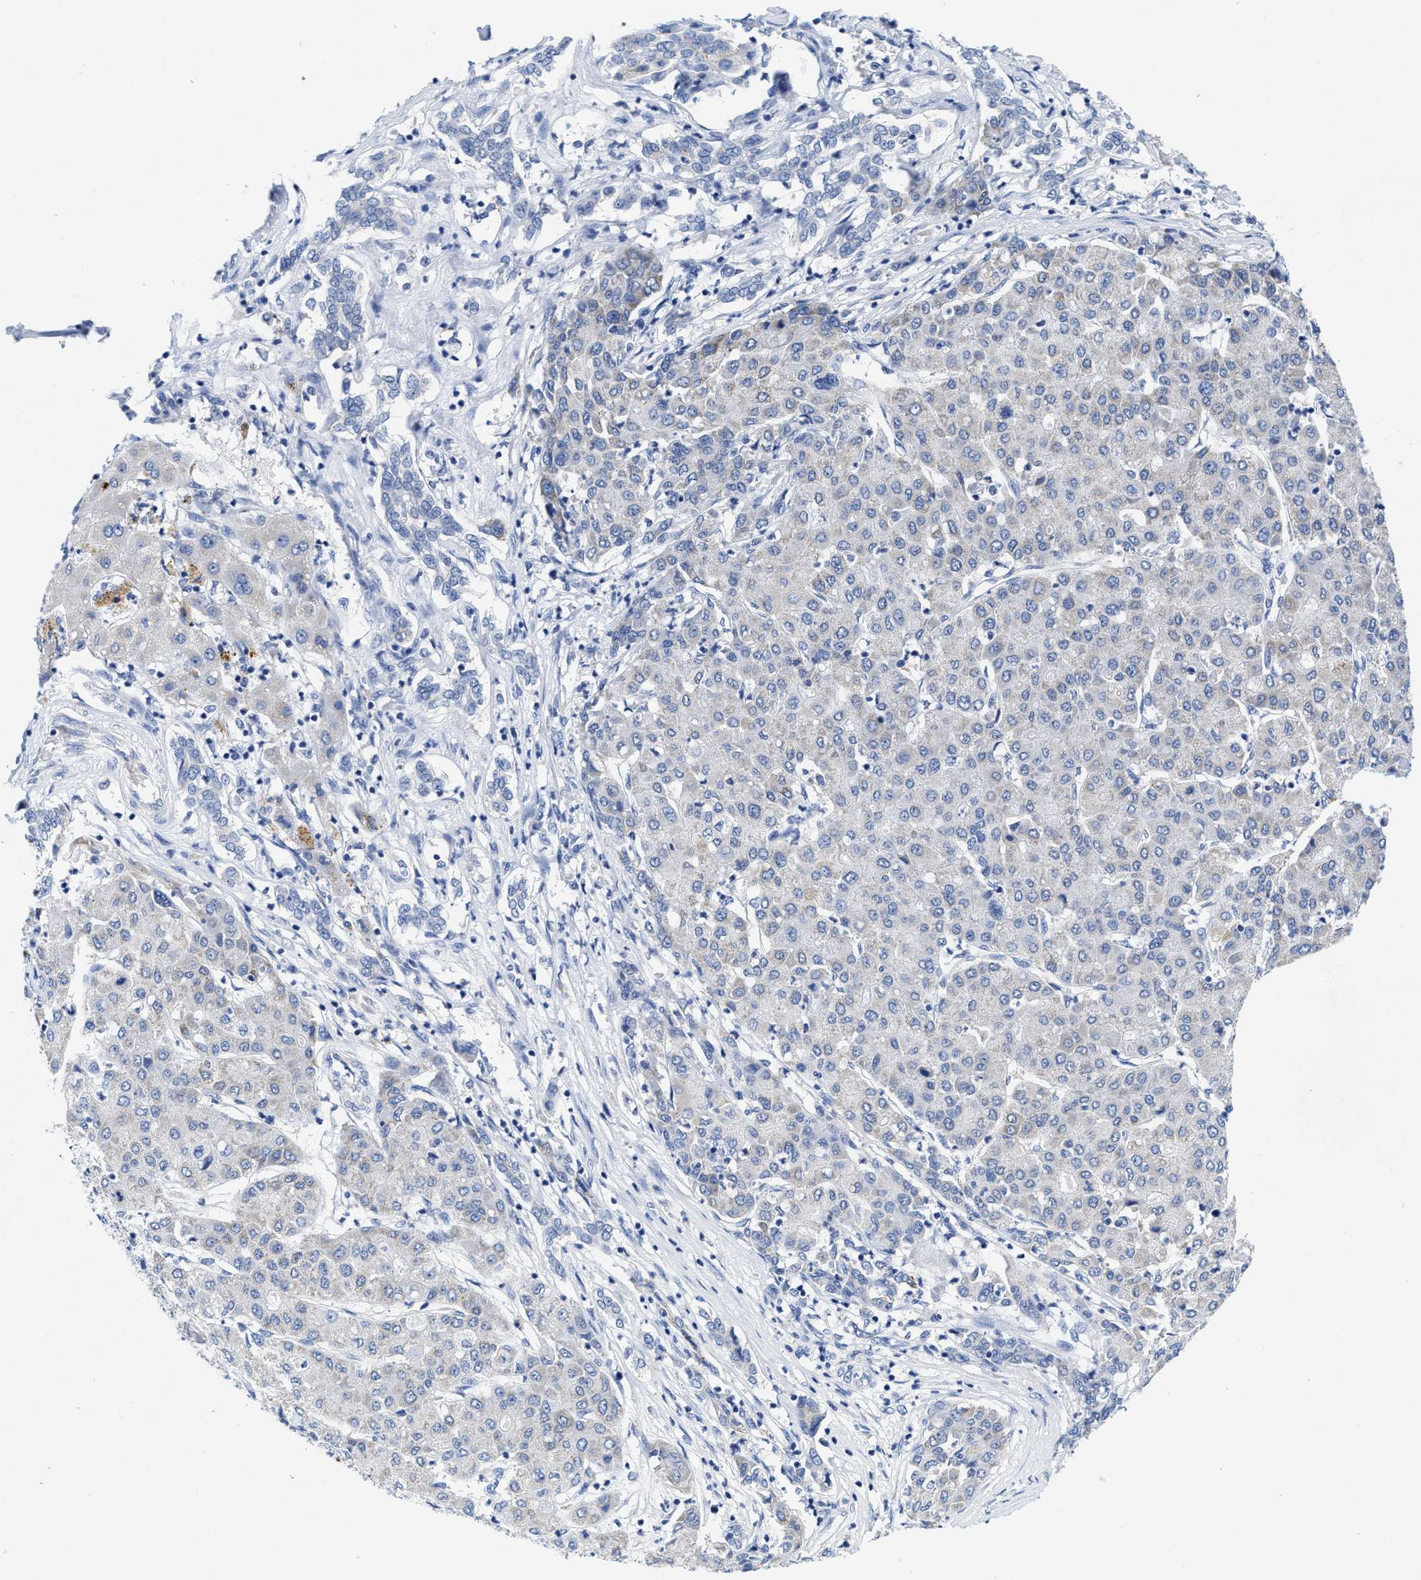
{"staining": {"intensity": "negative", "quantity": "none", "location": "none"}, "tissue": "liver cancer", "cell_type": "Tumor cells", "image_type": "cancer", "snomed": [{"axis": "morphology", "description": "Carcinoma, Hepatocellular, NOS"}, {"axis": "topography", "description": "Liver"}], "caption": "There is no significant expression in tumor cells of liver cancer (hepatocellular carcinoma).", "gene": "TBRG4", "patient": {"sex": "male", "age": 65}}